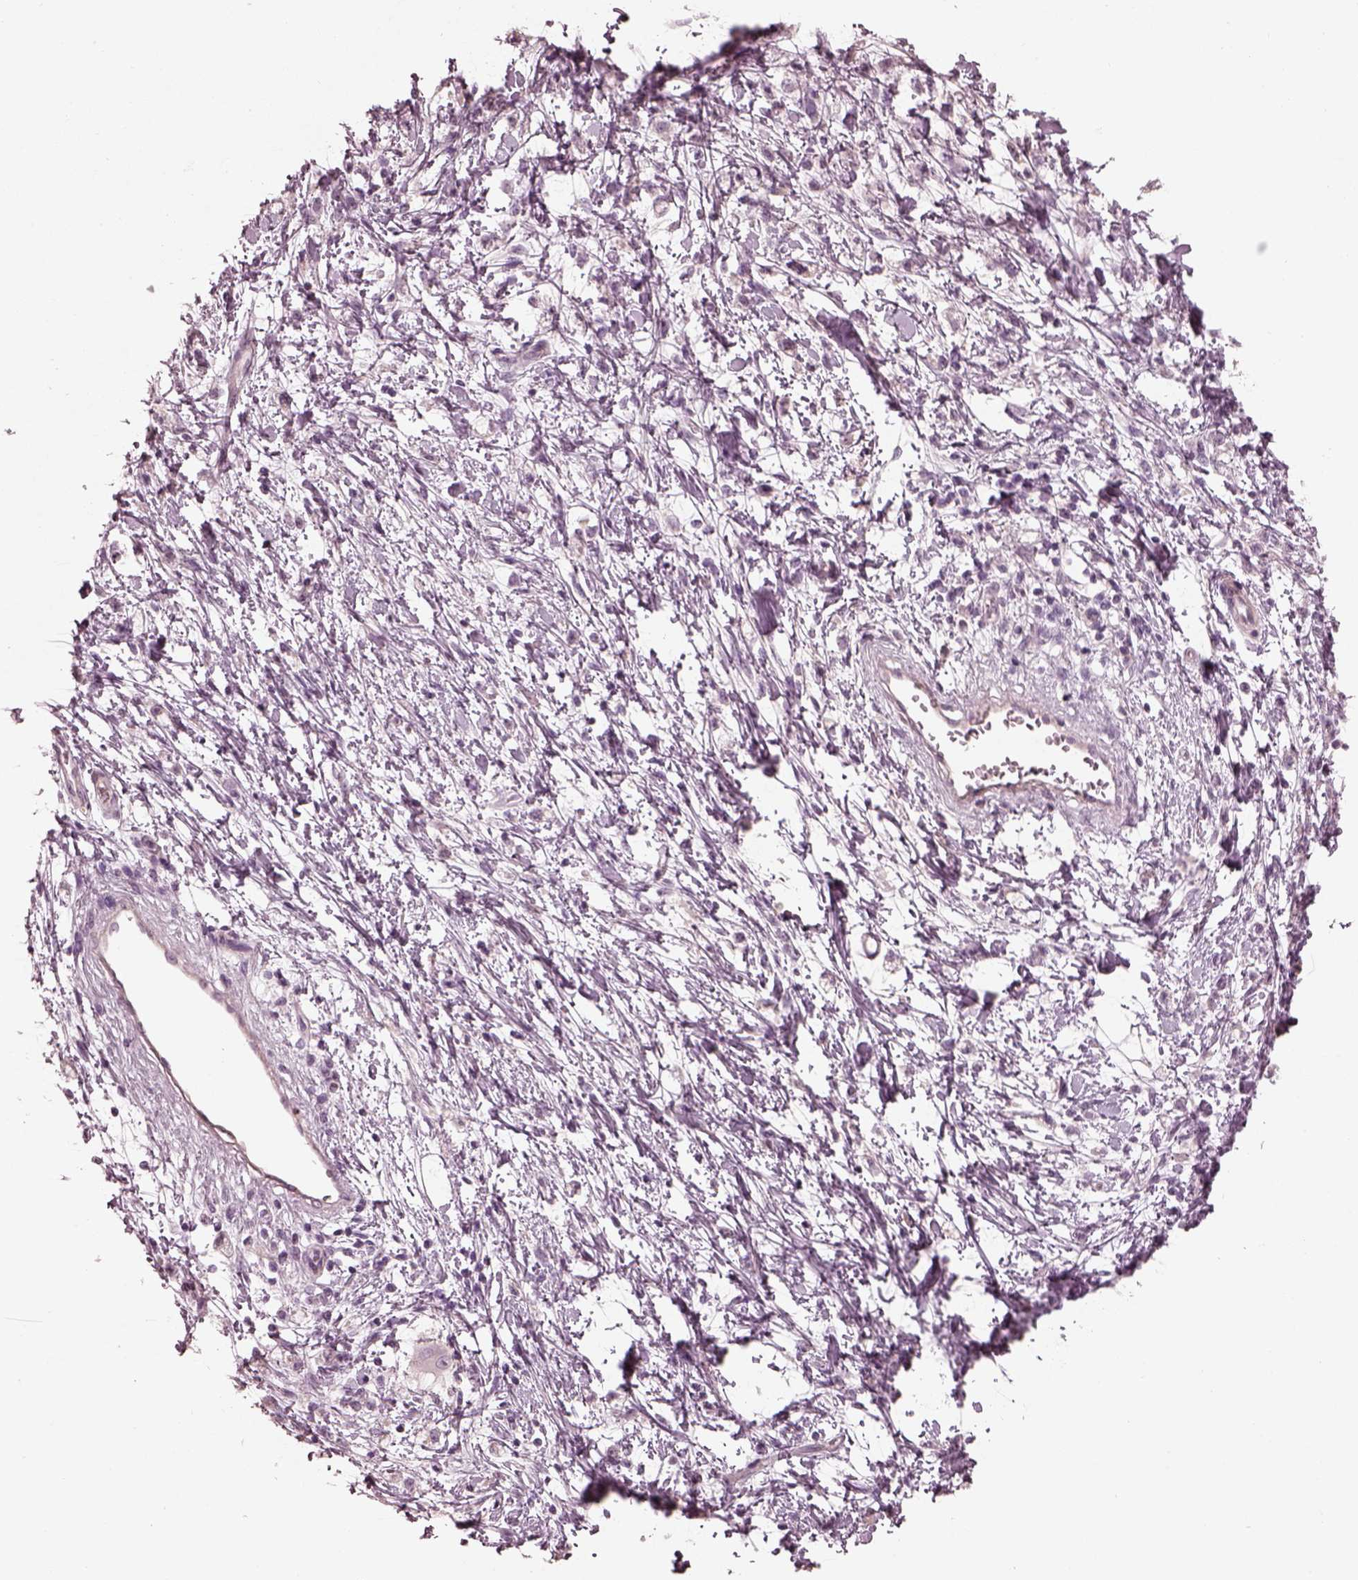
{"staining": {"intensity": "negative", "quantity": "none", "location": "none"}, "tissue": "stomach cancer", "cell_type": "Tumor cells", "image_type": "cancer", "snomed": [{"axis": "morphology", "description": "Adenocarcinoma, NOS"}, {"axis": "topography", "description": "Stomach"}], "caption": "There is no significant positivity in tumor cells of stomach cancer (adenocarcinoma).", "gene": "OPTC", "patient": {"sex": "female", "age": 60}}